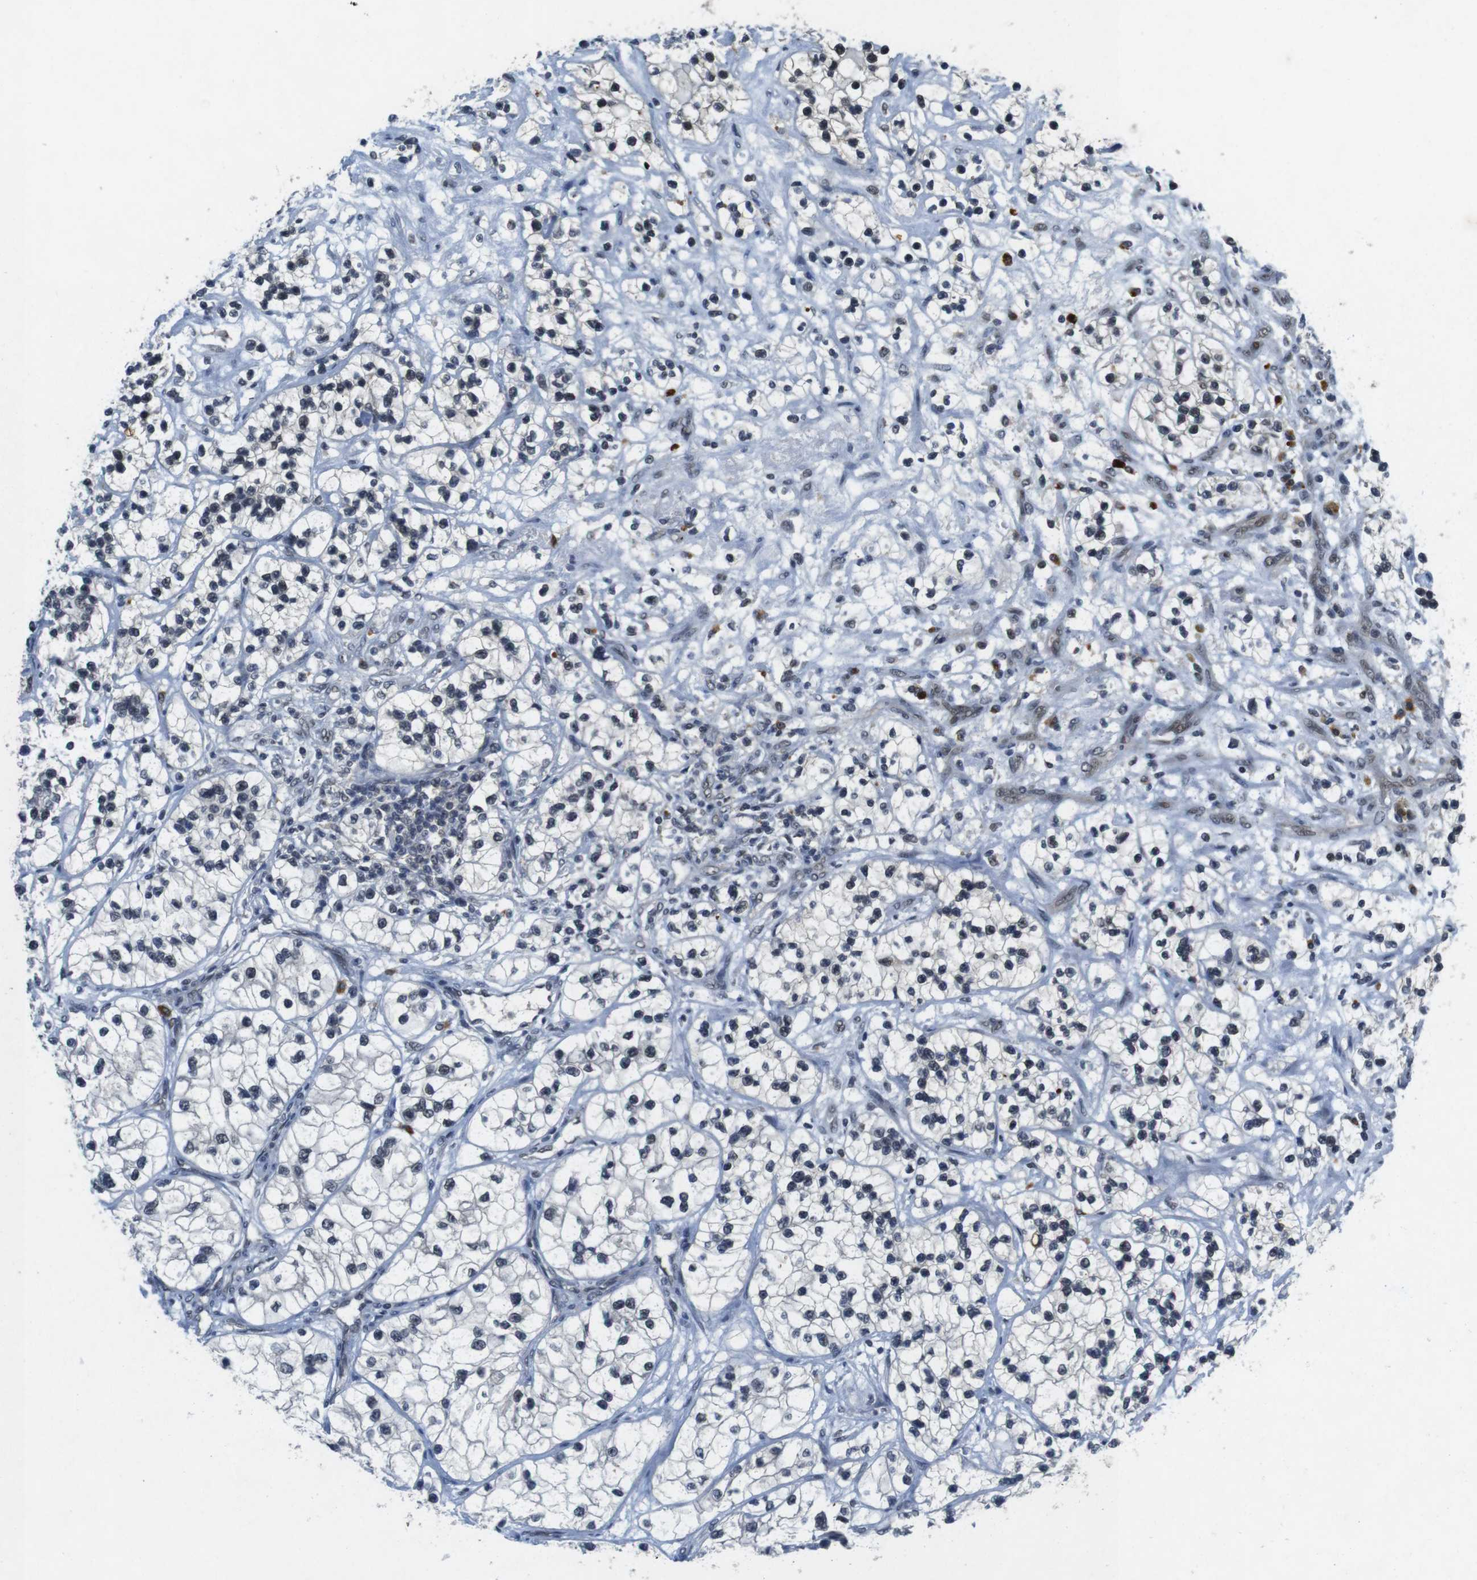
{"staining": {"intensity": "negative", "quantity": "none", "location": "none"}, "tissue": "renal cancer", "cell_type": "Tumor cells", "image_type": "cancer", "snomed": [{"axis": "morphology", "description": "Adenocarcinoma, NOS"}, {"axis": "topography", "description": "Kidney"}], "caption": "Human adenocarcinoma (renal) stained for a protein using immunohistochemistry (IHC) exhibits no positivity in tumor cells.", "gene": "USP7", "patient": {"sex": "female", "age": 57}}